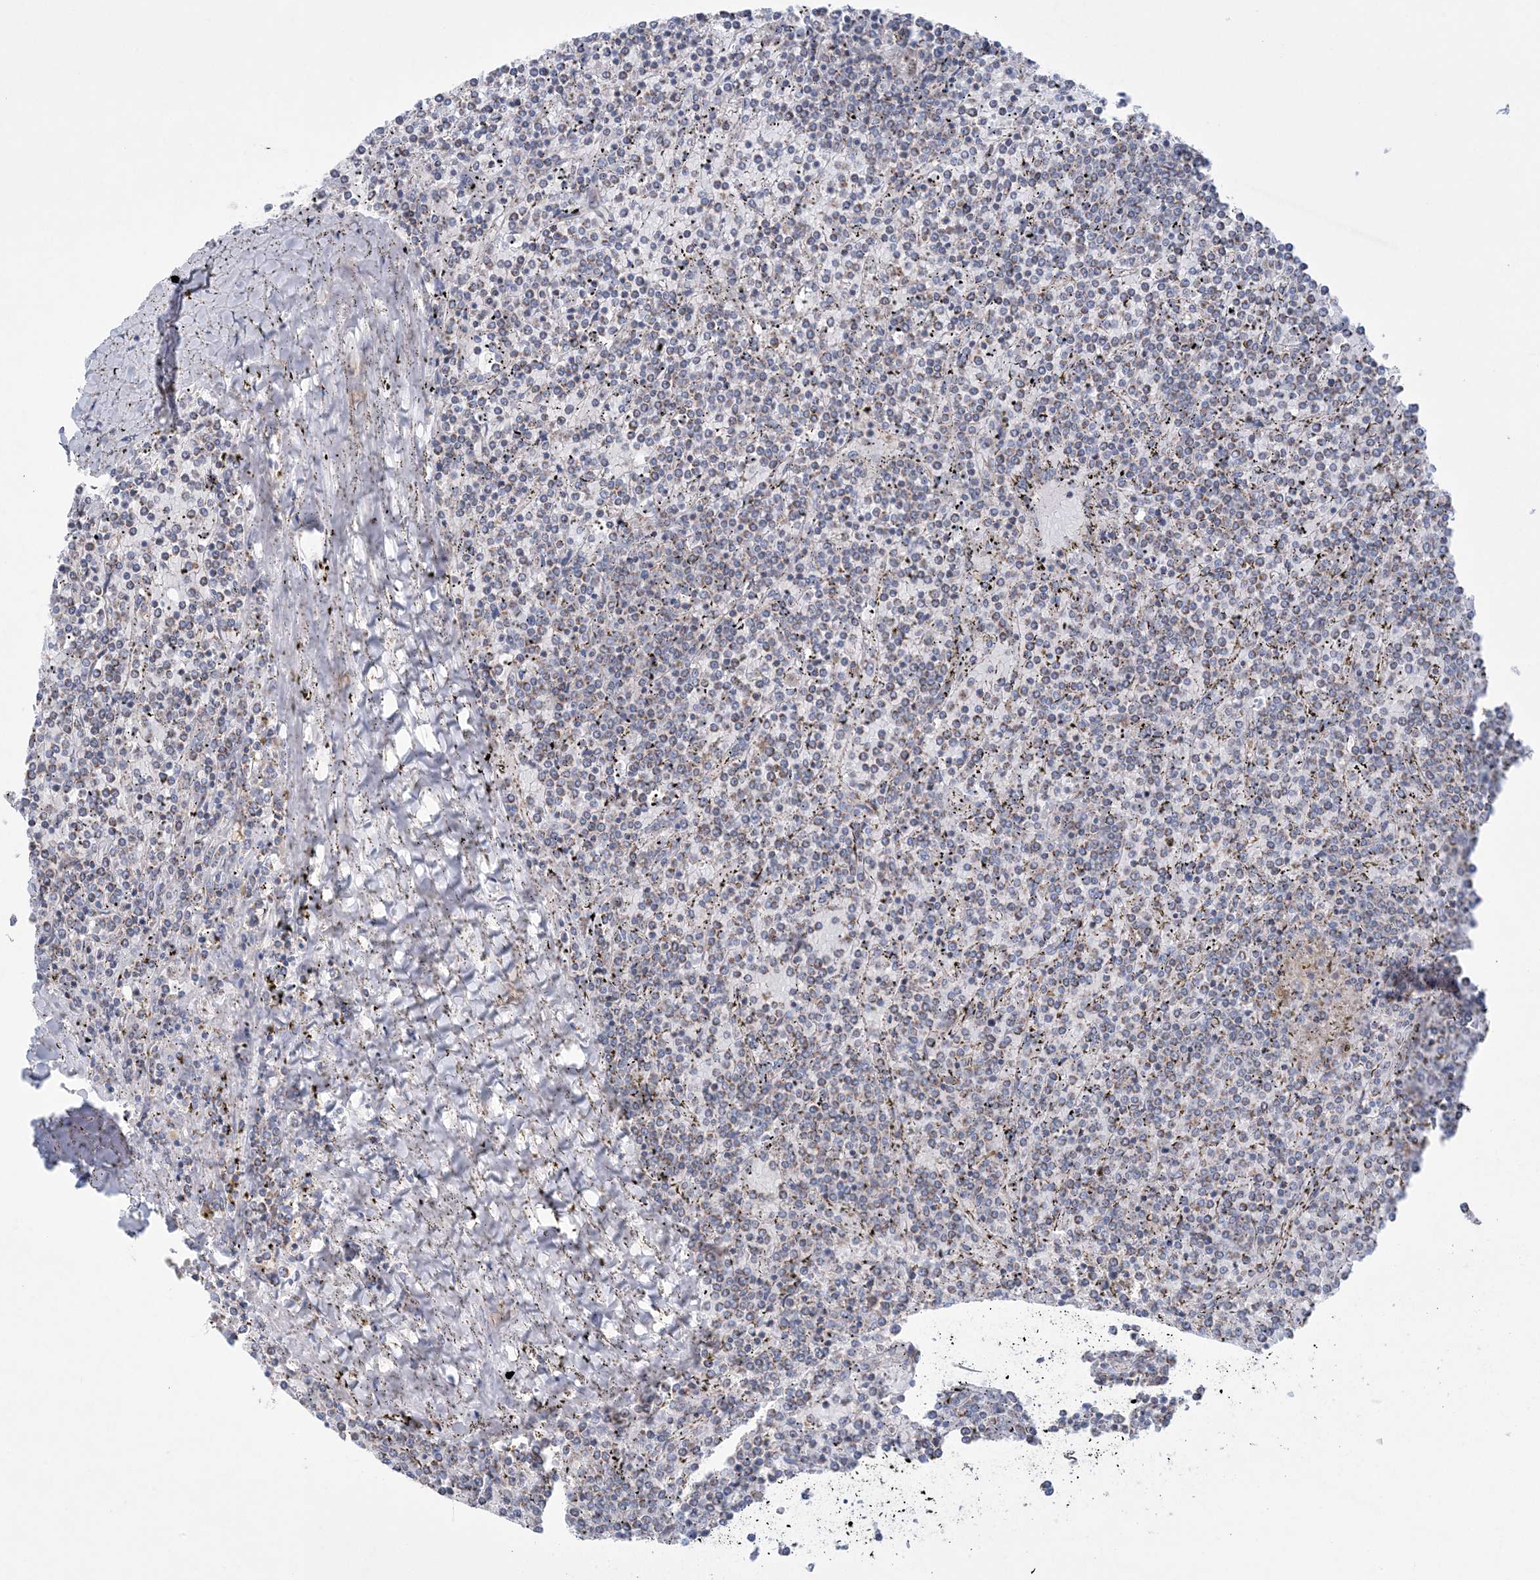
{"staining": {"intensity": "weak", "quantity": "<25%", "location": "cytoplasmic/membranous"}, "tissue": "lymphoma", "cell_type": "Tumor cells", "image_type": "cancer", "snomed": [{"axis": "morphology", "description": "Malignant lymphoma, non-Hodgkin's type, Low grade"}, {"axis": "topography", "description": "Spleen"}], "caption": "Tumor cells are negative for protein expression in human lymphoma.", "gene": "KCTD6", "patient": {"sex": "female", "age": 19}}